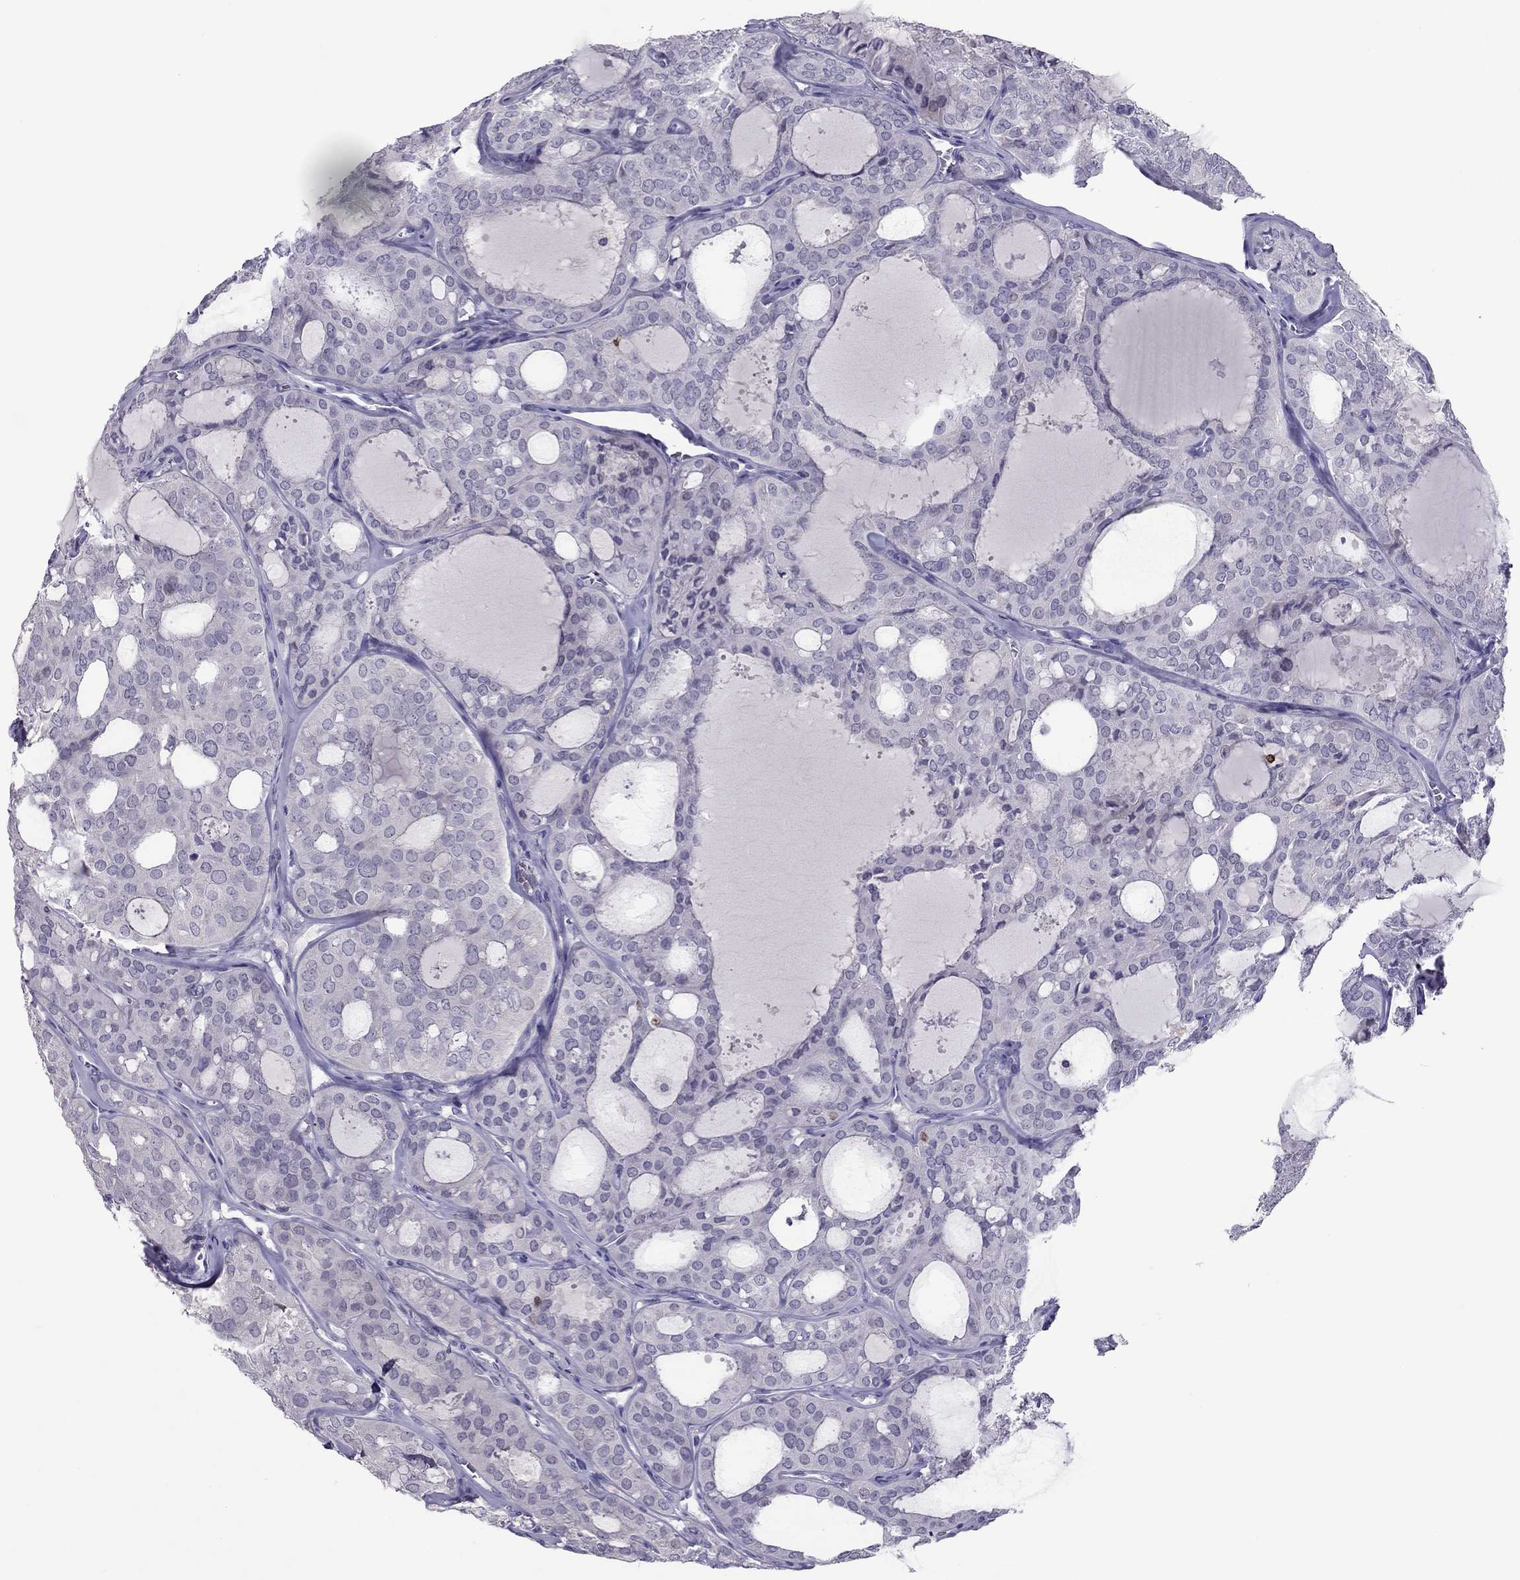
{"staining": {"intensity": "negative", "quantity": "none", "location": "none"}, "tissue": "thyroid cancer", "cell_type": "Tumor cells", "image_type": "cancer", "snomed": [{"axis": "morphology", "description": "Follicular adenoma carcinoma, NOS"}, {"axis": "topography", "description": "Thyroid gland"}], "caption": "This histopathology image is of follicular adenoma carcinoma (thyroid) stained with immunohistochemistry (IHC) to label a protein in brown with the nuclei are counter-stained blue. There is no positivity in tumor cells. (DAB (3,3'-diaminobenzidine) immunohistochemistry with hematoxylin counter stain).", "gene": "RGS8", "patient": {"sex": "male", "age": 75}}